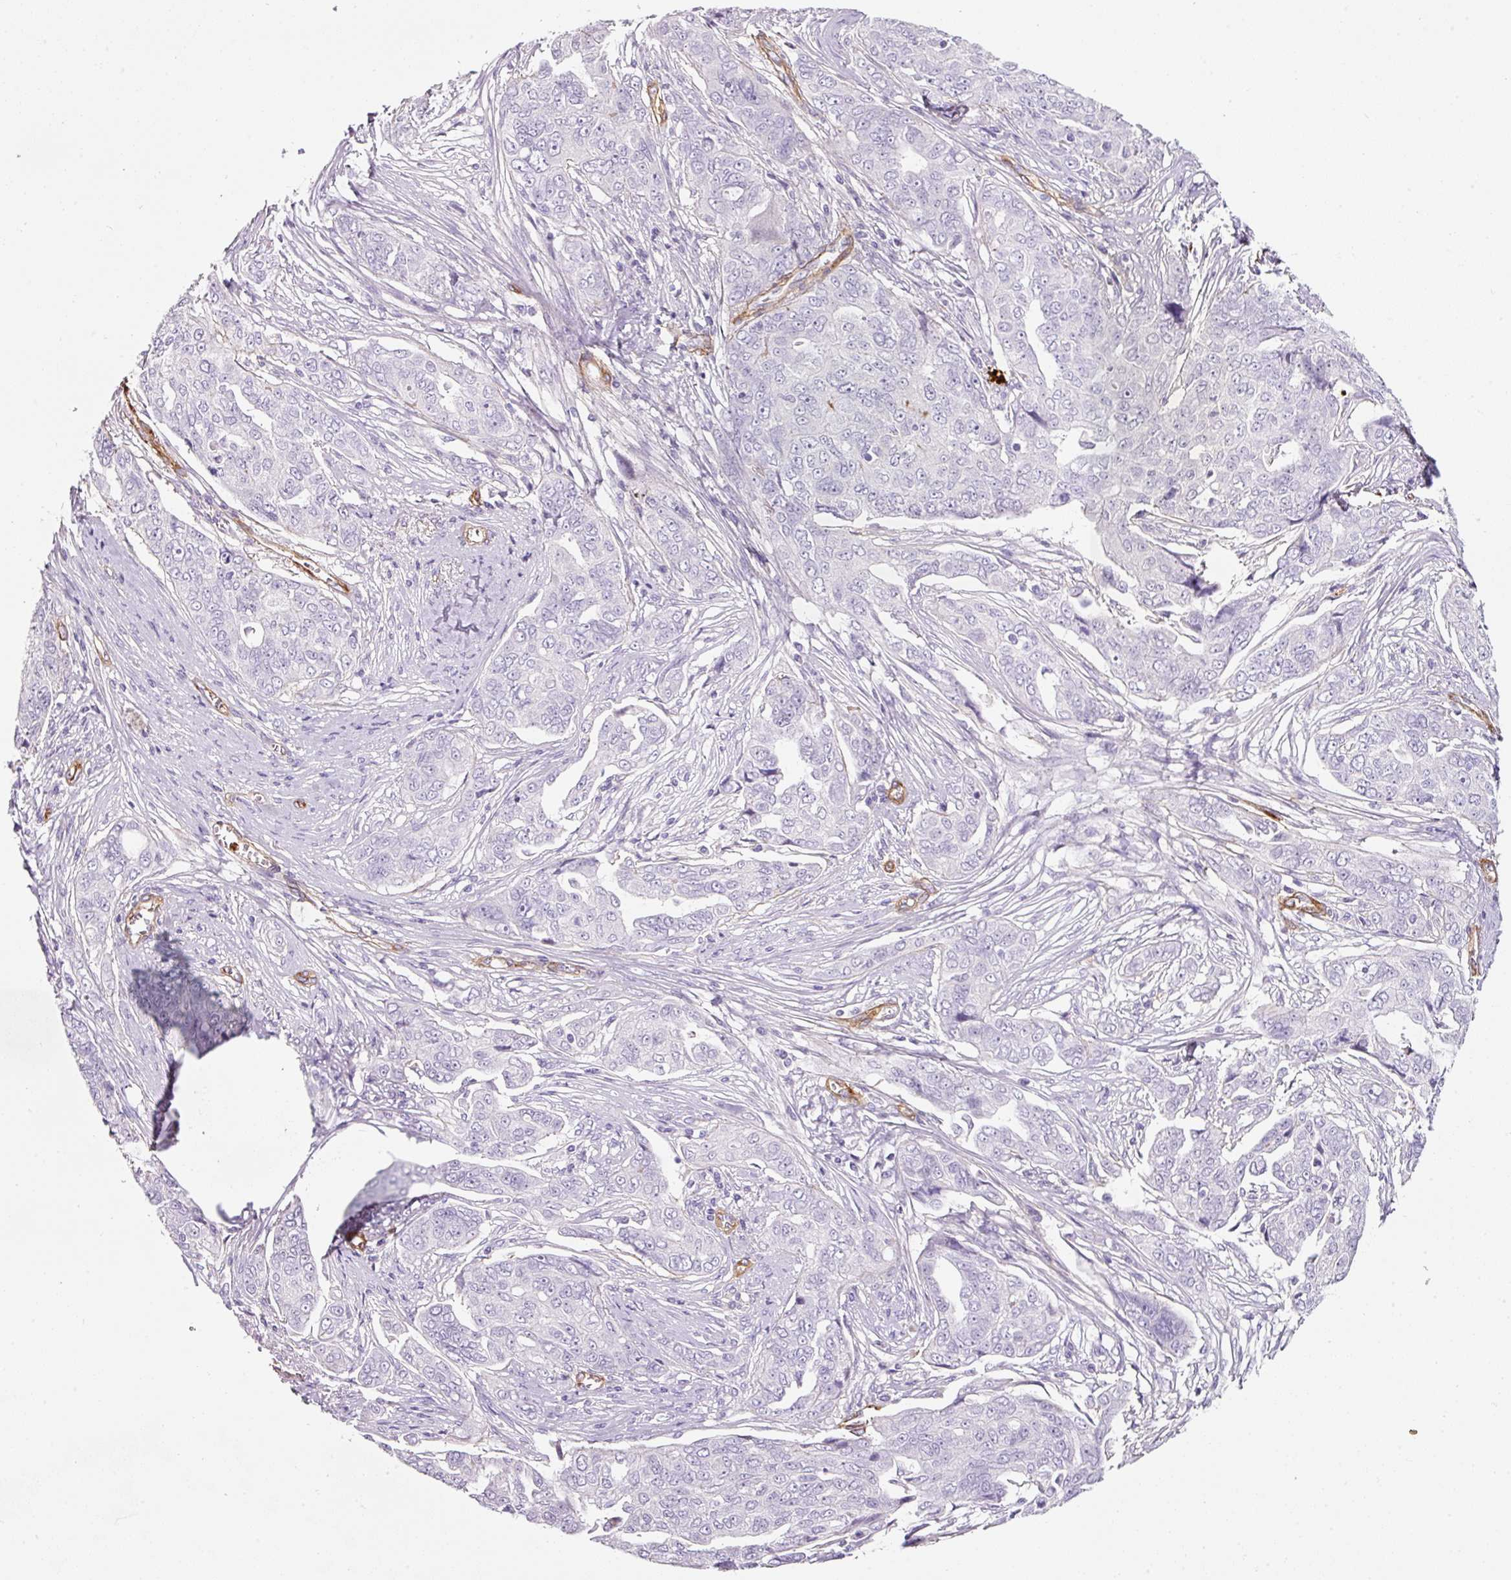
{"staining": {"intensity": "negative", "quantity": "none", "location": "none"}, "tissue": "ovarian cancer", "cell_type": "Tumor cells", "image_type": "cancer", "snomed": [{"axis": "morphology", "description": "Carcinoma, endometroid"}, {"axis": "topography", "description": "Ovary"}], "caption": "The micrograph demonstrates no significant staining in tumor cells of endometroid carcinoma (ovarian). The staining was performed using DAB to visualize the protein expression in brown, while the nuclei were stained in blue with hematoxylin (Magnification: 20x).", "gene": "LOXL4", "patient": {"sex": "female", "age": 70}}